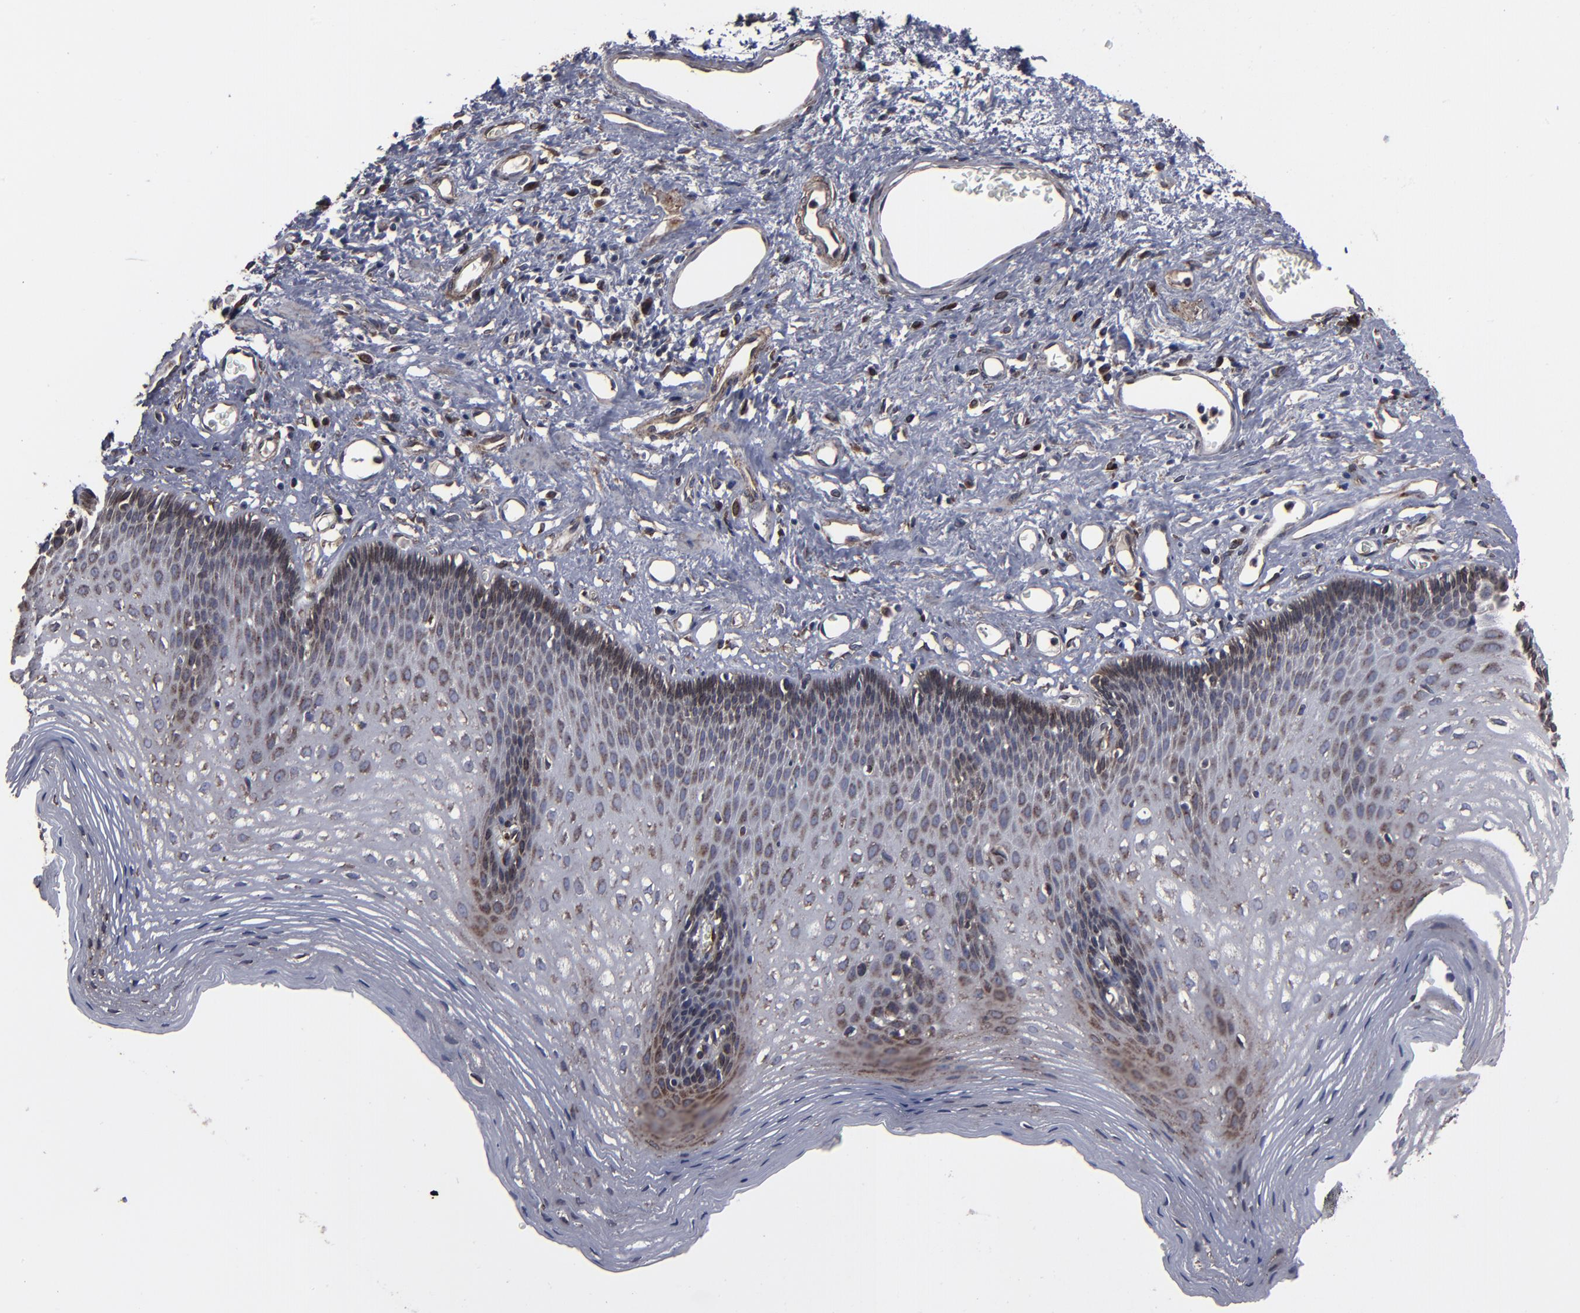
{"staining": {"intensity": "moderate", "quantity": "25%-75%", "location": "cytoplasmic/membranous"}, "tissue": "esophagus", "cell_type": "Squamous epithelial cells", "image_type": "normal", "snomed": [{"axis": "morphology", "description": "Normal tissue, NOS"}, {"axis": "topography", "description": "Esophagus"}], "caption": "Human esophagus stained for a protein (brown) displays moderate cytoplasmic/membranous positive staining in about 25%-75% of squamous epithelial cells.", "gene": "CNIH1", "patient": {"sex": "female", "age": 70}}